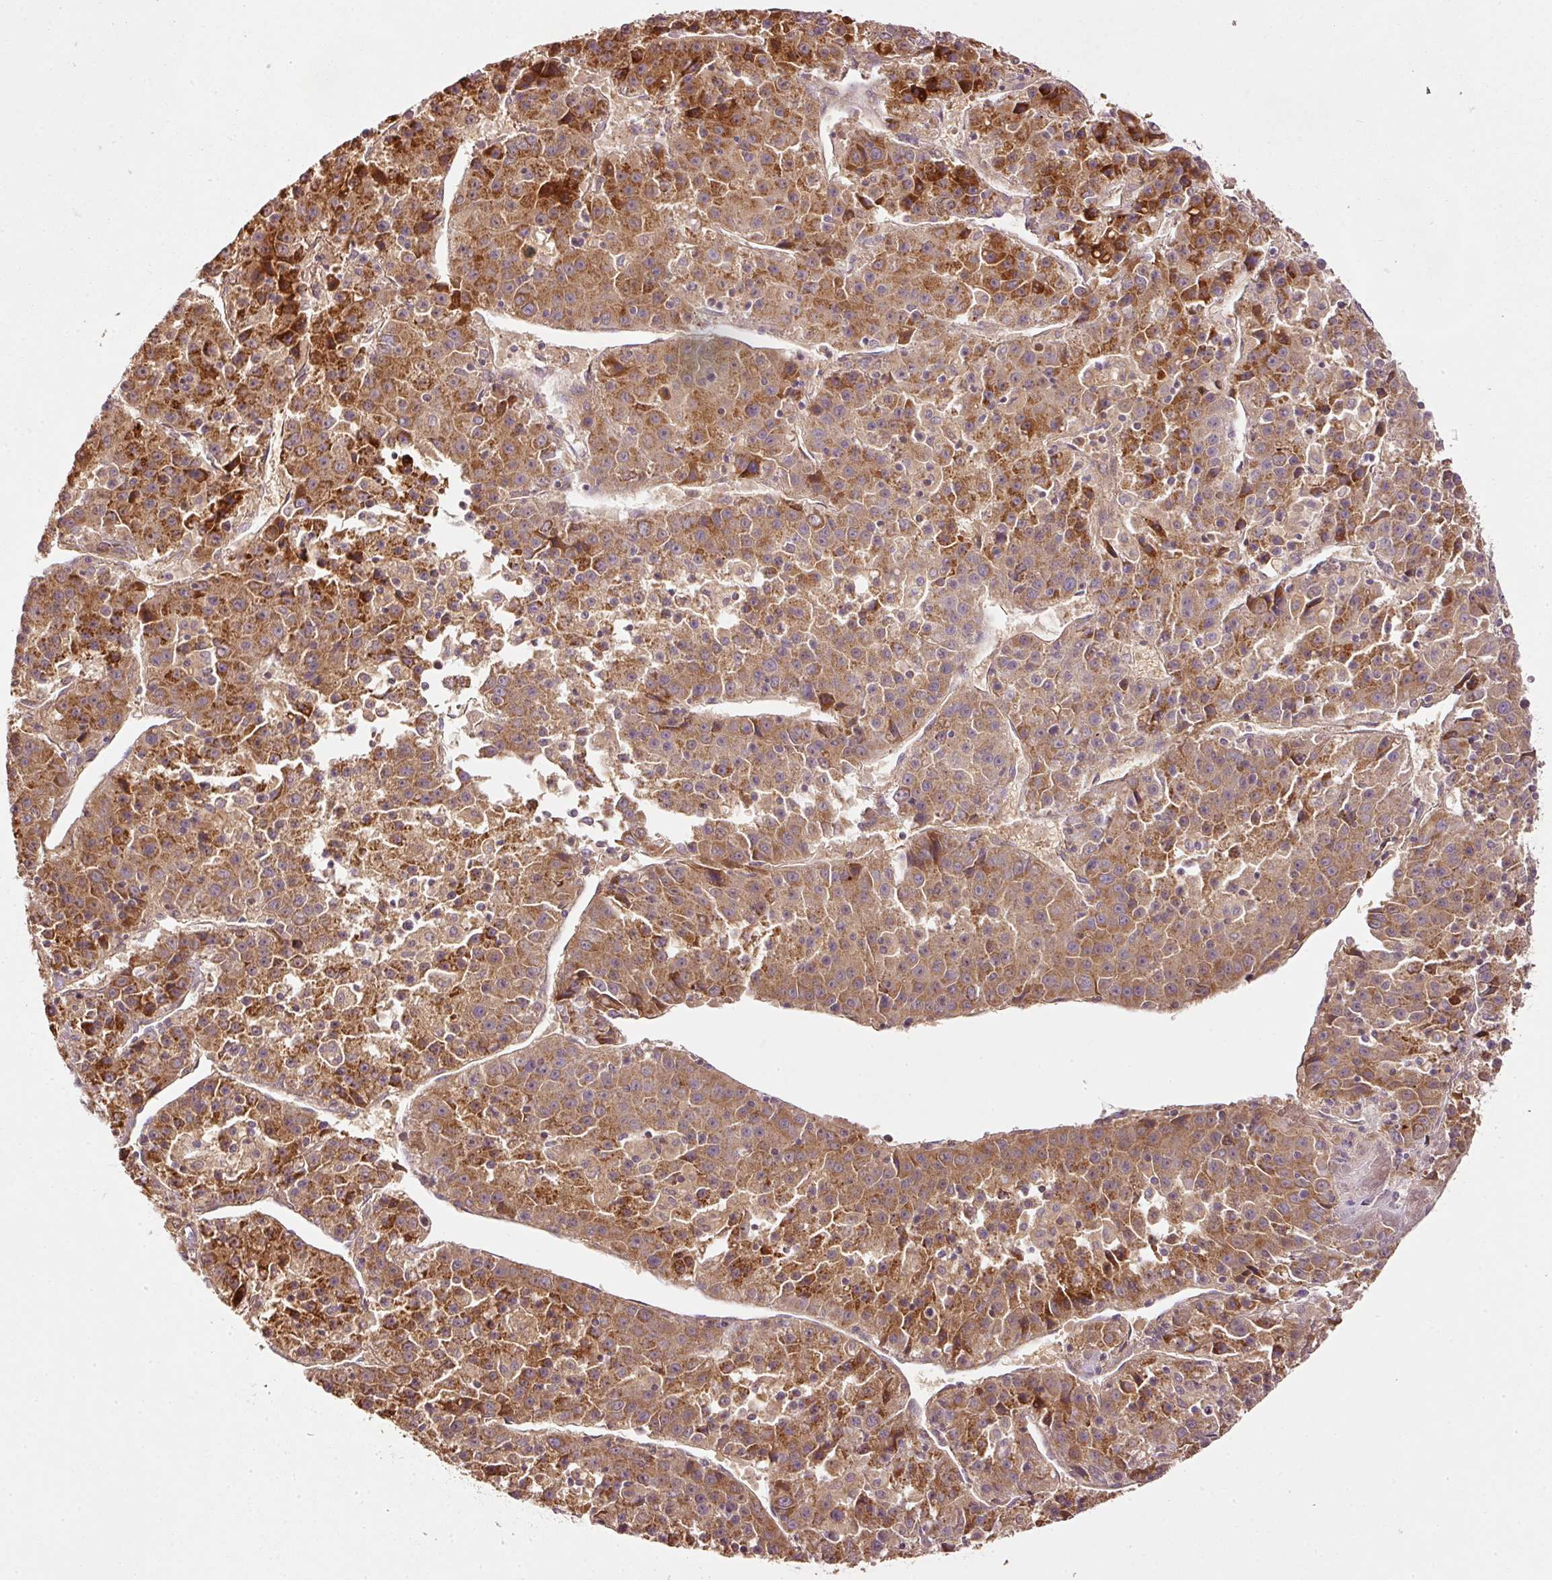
{"staining": {"intensity": "moderate", "quantity": ">75%", "location": "cytoplasmic/membranous"}, "tissue": "liver cancer", "cell_type": "Tumor cells", "image_type": "cancer", "snomed": [{"axis": "morphology", "description": "Carcinoma, Hepatocellular, NOS"}, {"axis": "topography", "description": "Liver"}], "caption": "A photomicrograph of liver cancer stained for a protein exhibits moderate cytoplasmic/membranous brown staining in tumor cells.", "gene": "SERPING1", "patient": {"sex": "female", "age": 53}}